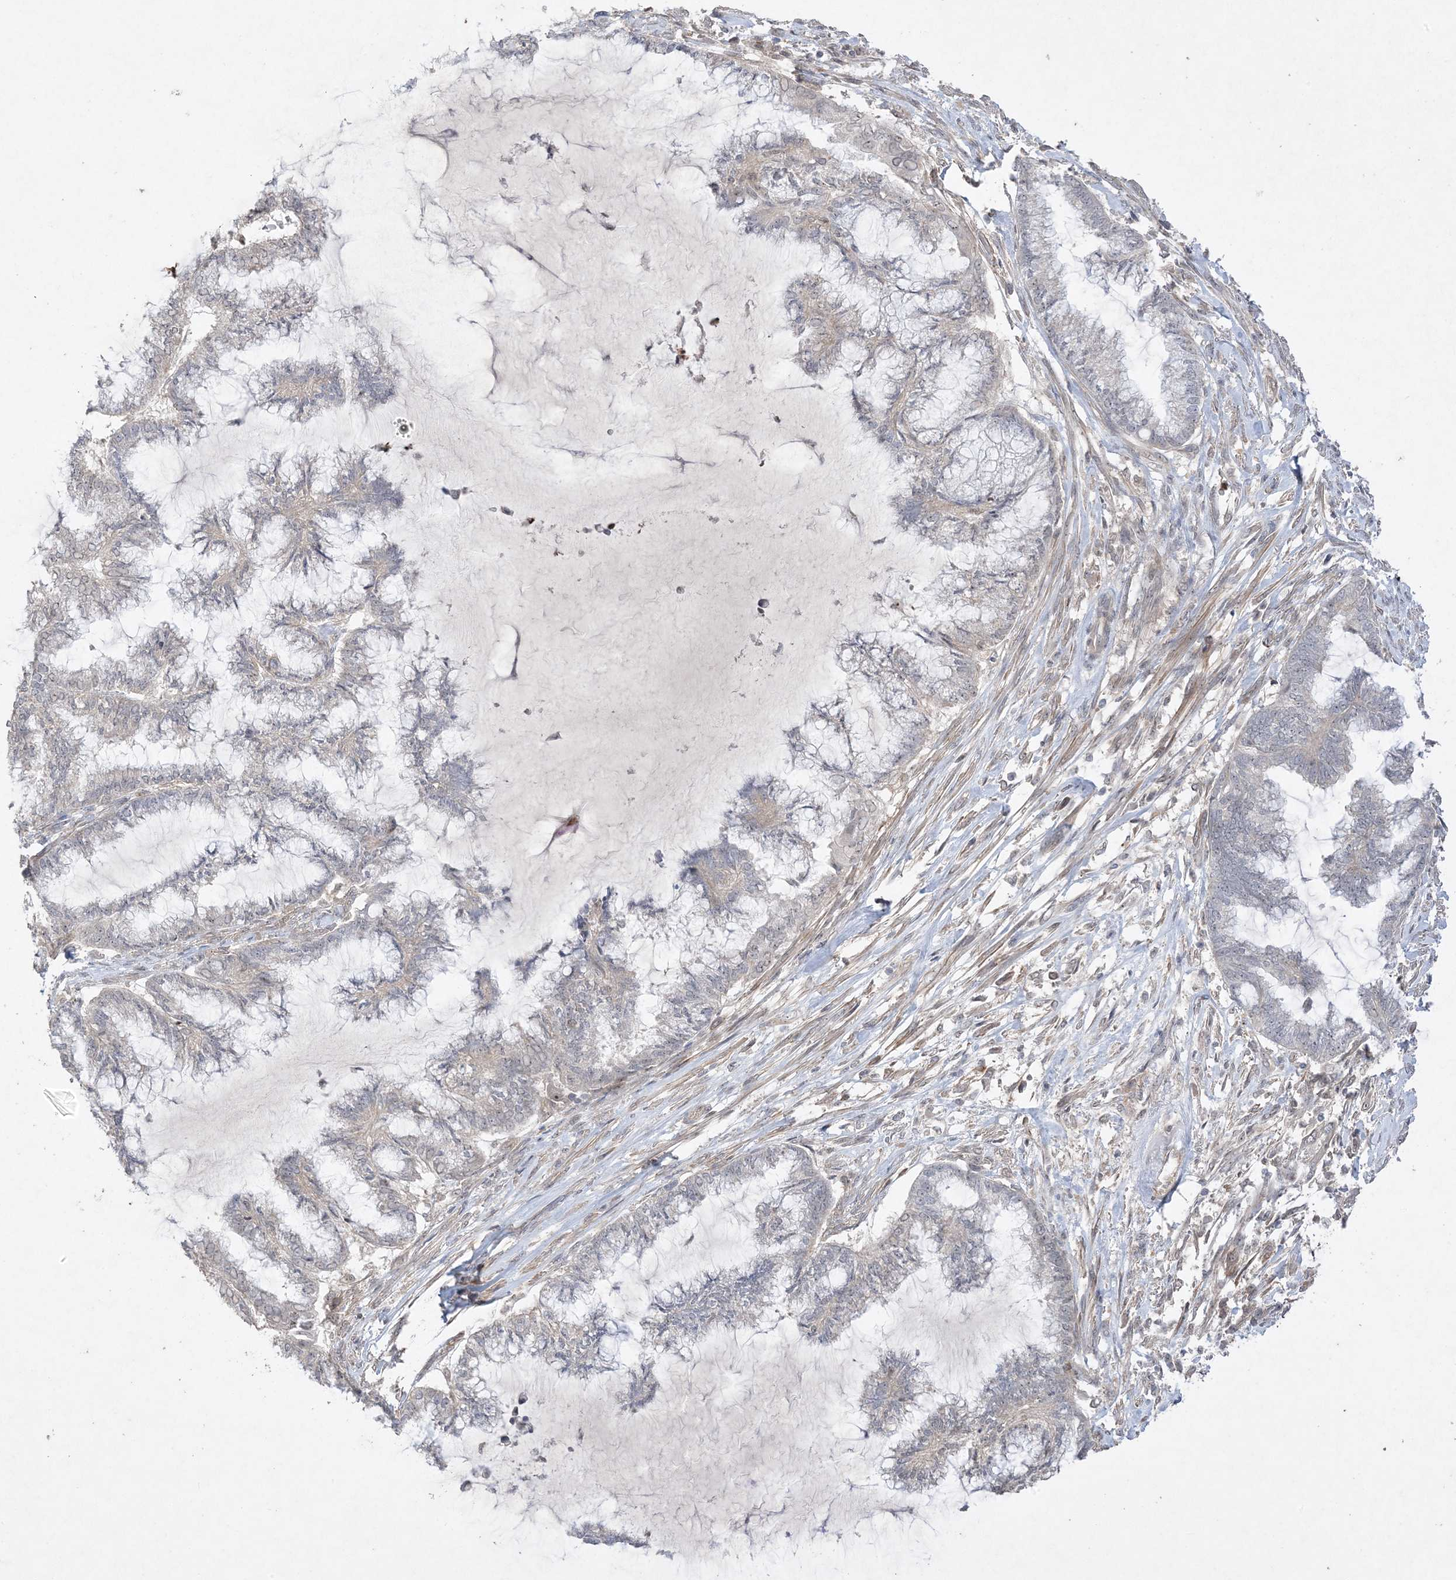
{"staining": {"intensity": "negative", "quantity": "none", "location": "none"}, "tissue": "endometrial cancer", "cell_type": "Tumor cells", "image_type": "cancer", "snomed": [{"axis": "morphology", "description": "Adenocarcinoma, NOS"}, {"axis": "topography", "description": "Endometrium"}], "caption": "Protein analysis of endometrial cancer (adenocarcinoma) reveals no significant staining in tumor cells. Brightfield microscopy of immunohistochemistry stained with DAB (brown) and hematoxylin (blue), captured at high magnification.", "gene": "DDX18", "patient": {"sex": "female", "age": 86}}